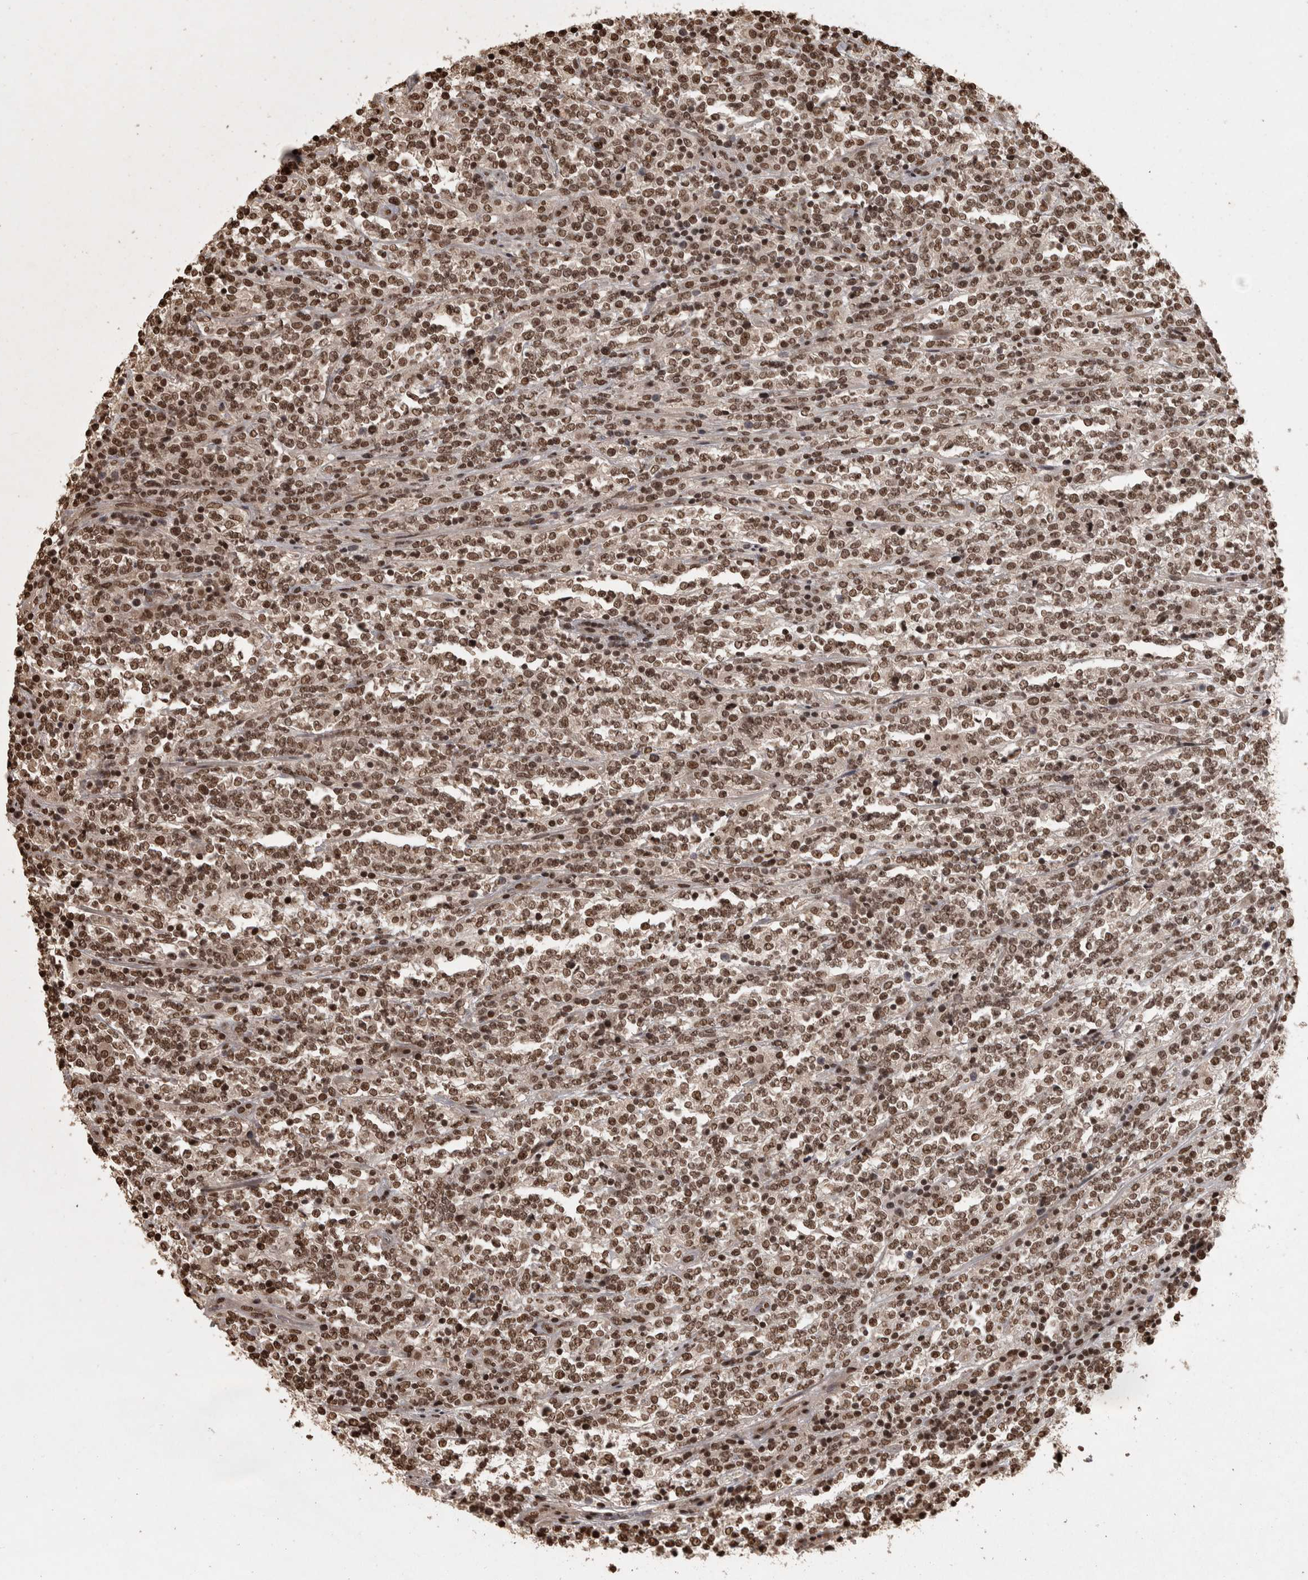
{"staining": {"intensity": "moderate", "quantity": ">75%", "location": "nuclear"}, "tissue": "lymphoma", "cell_type": "Tumor cells", "image_type": "cancer", "snomed": [{"axis": "morphology", "description": "Malignant lymphoma, non-Hodgkin's type, High grade"}, {"axis": "topography", "description": "Soft tissue"}], "caption": "Human high-grade malignant lymphoma, non-Hodgkin's type stained for a protein (brown) shows moderate nuclear positive expression in approximately >75% of tumor cells.", "gene": "ZFHX4", "patient": {"sex": "male", "age": 18}}